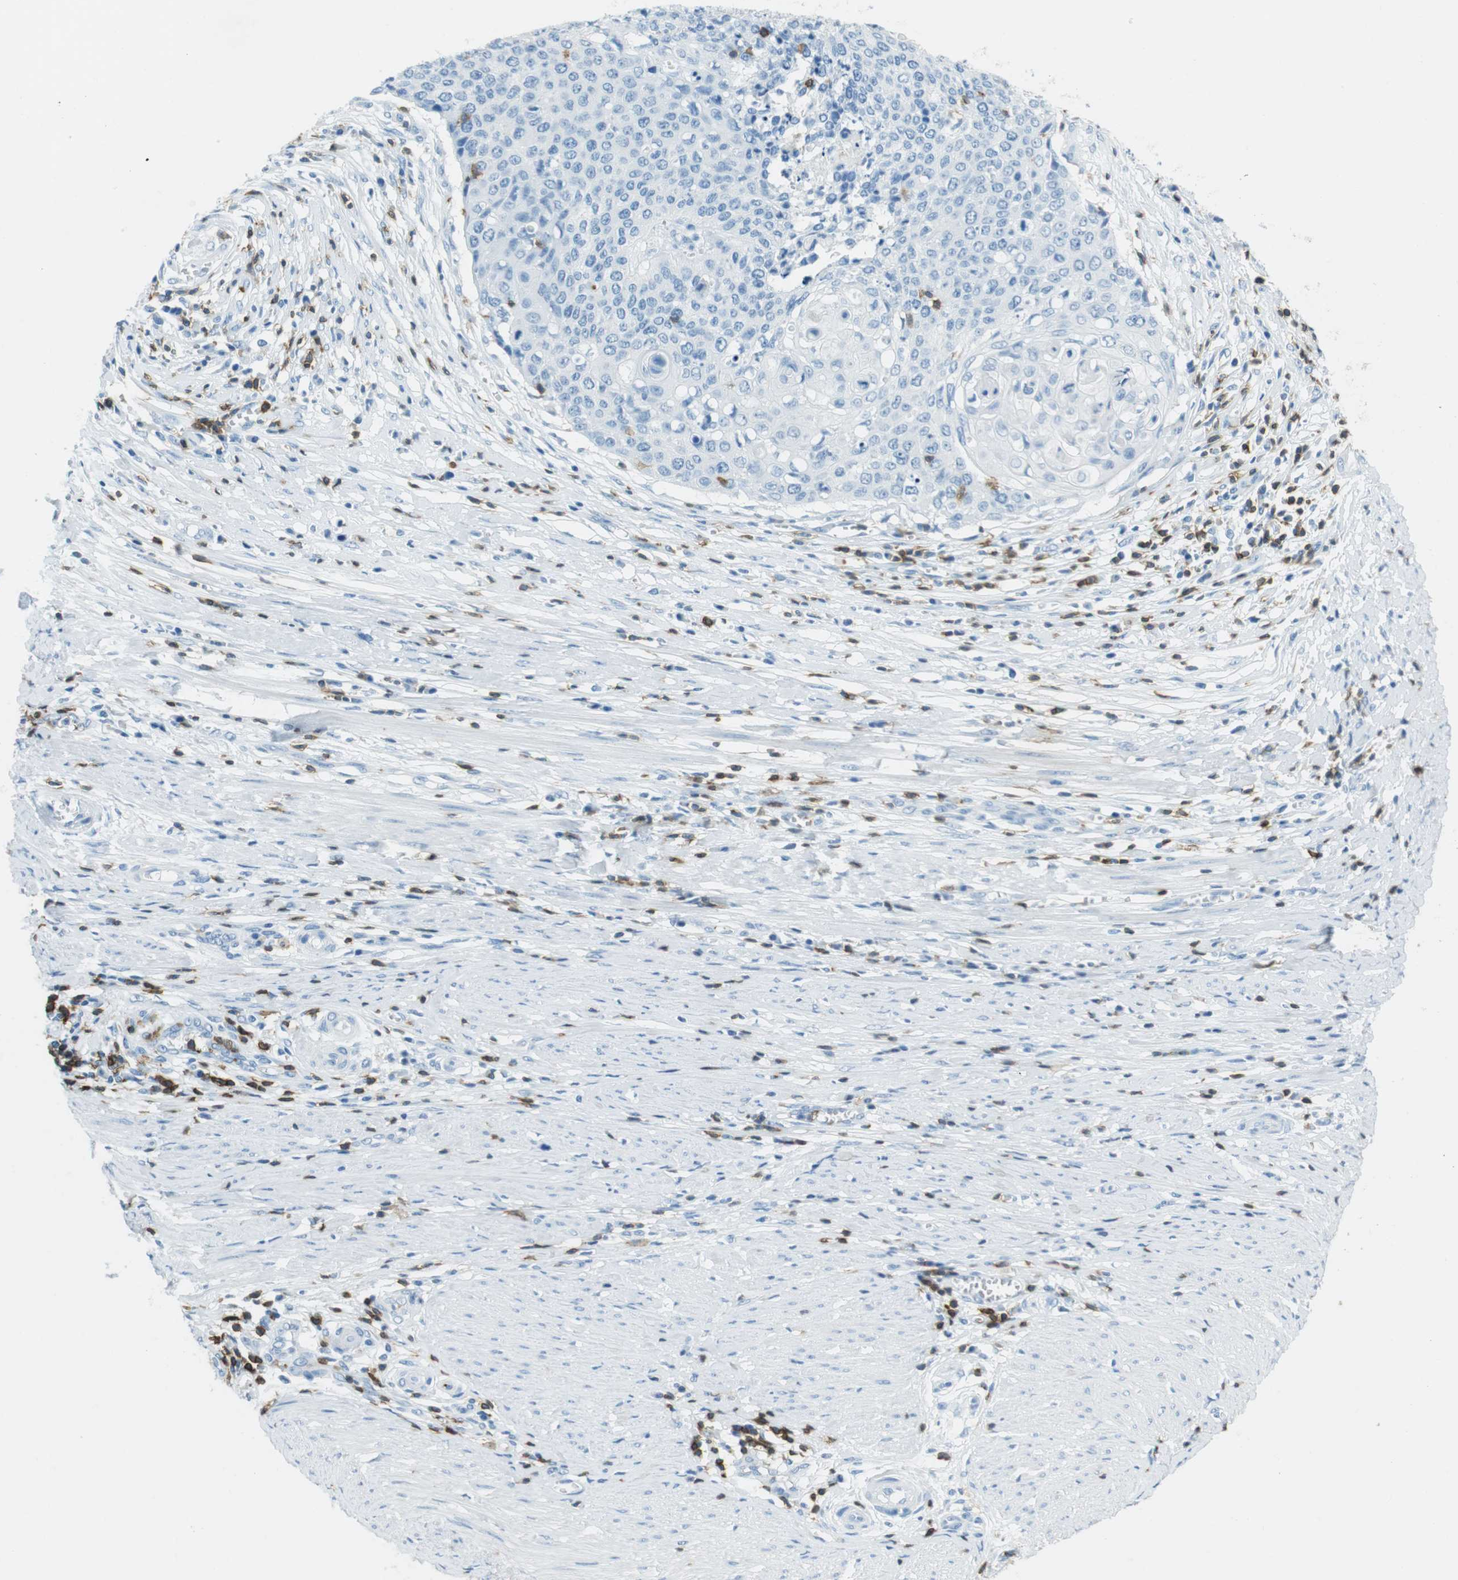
{"staining": {"intensity": "negative", "quantity": "none", "location": "none"}, "tissue": "cervical cancer", "cell_type": "Tumor cells", "image_type": "cancer", "snomed": [{"axis": "morphology", "description": "Squamous cell carcinoma, NOS"}, {"axis": "topography", "description": "Cervix"}], "caption": "Protein analysis of cervical cancer (squamous cell carcinoma) shows no significant positivity in tumor cells. (Stains: DAB immunohistochemistry with hematoxylin counter stain, Microscopy: brightfield microscopy at high magnification).", "gene": "LAT", "patient": {"sex": "female", "age": 39}}